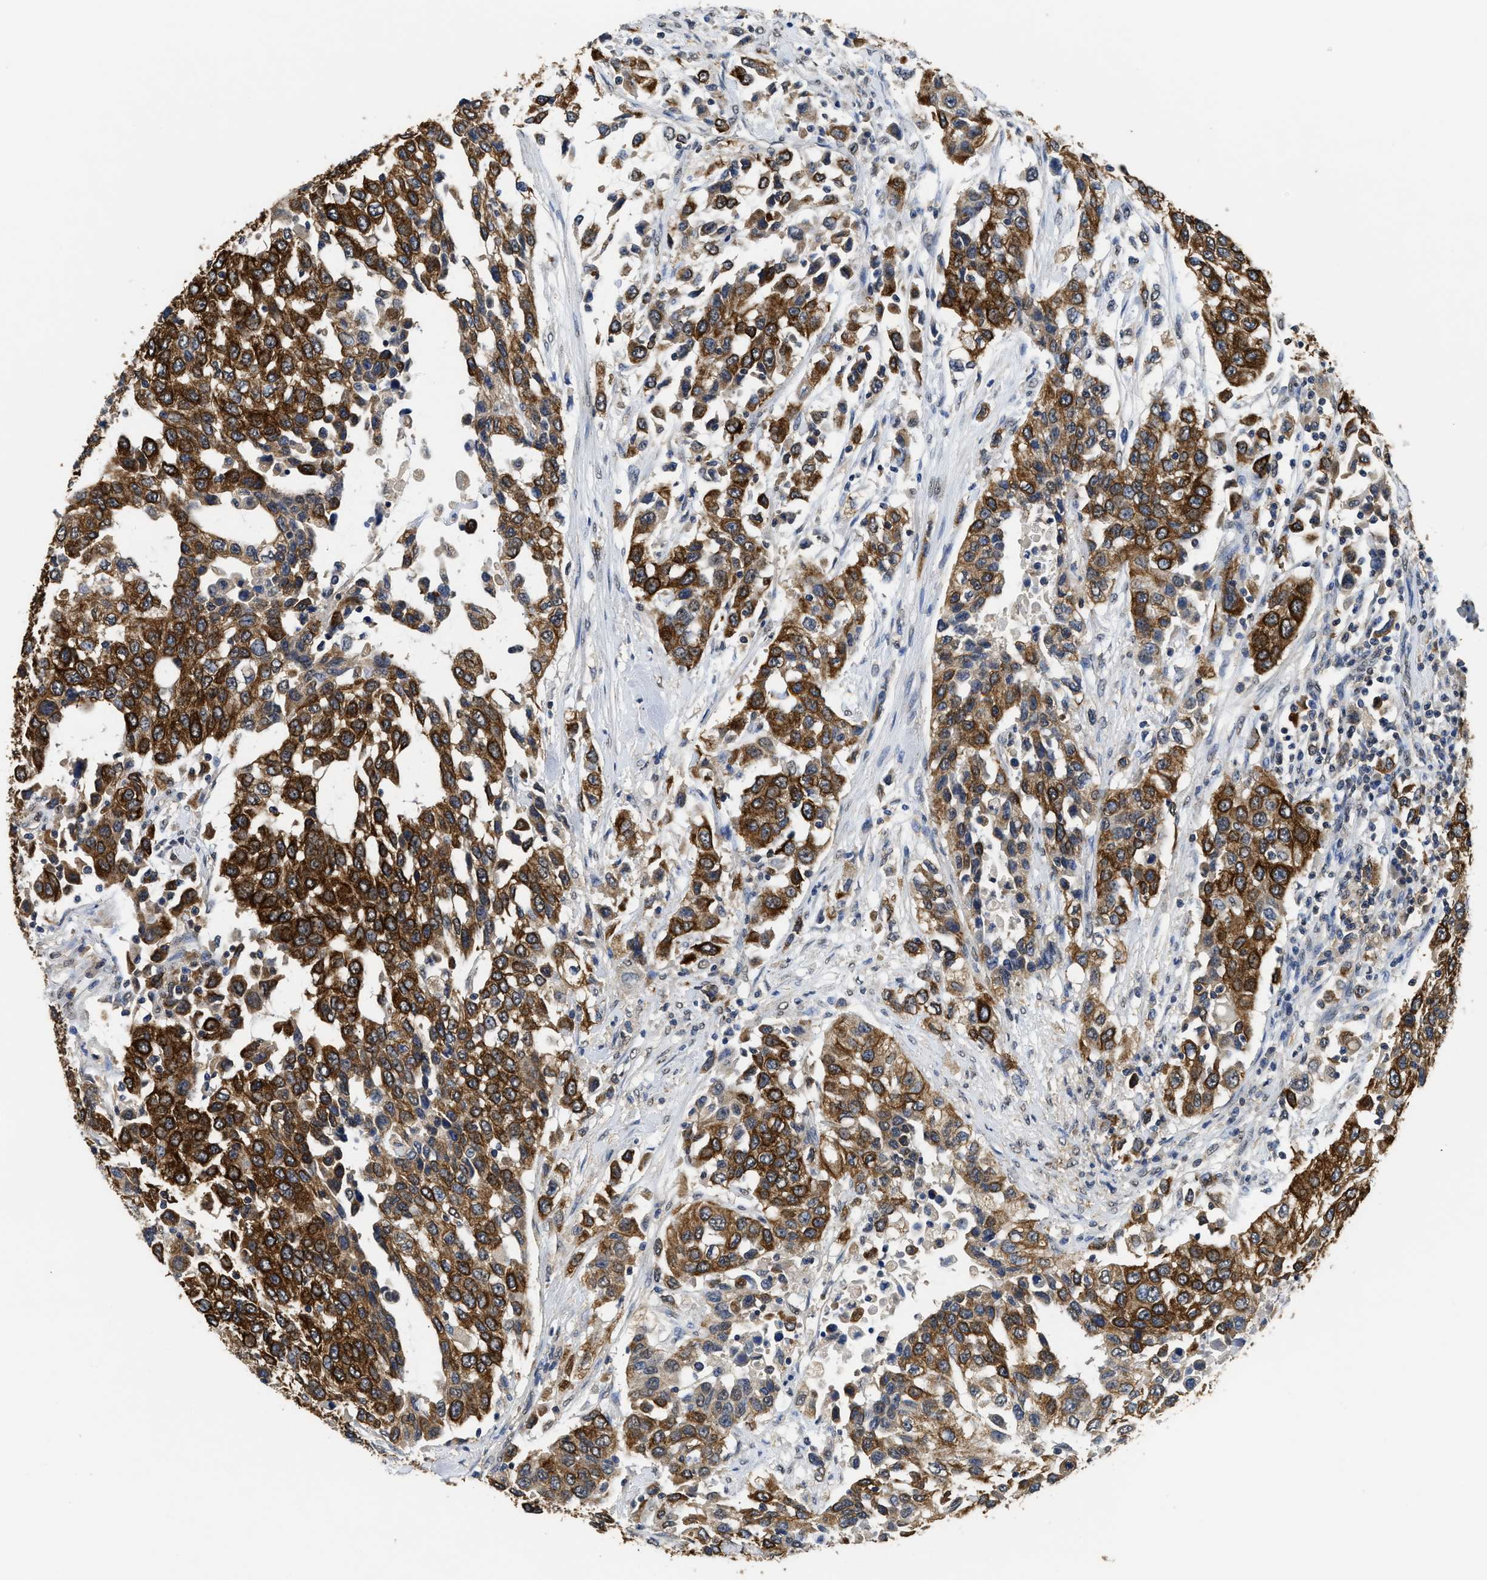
{"staining": {"intensity": "strong", "quantity": ">75%", "location": "cytoplasmic/membranous"}, "tissue": "urothelial cancer", "cell_type": "Tumor cells", "image_type": "cancer", "snomed": [{"axis": "morphology", "description": "Urothelial carcinoma, High grade"}, {"axis": "topography", "description": "Urinary bladder"}], "caption": "Immunohistochemistry staining of urothelial cancer, which shows high levels of strong cytoplasmic/membranous staining in approximately >75% of tumor cells indicating strong cytoplasmic/membranous protein positivity. The staining was performed using DAB (brown) for protein detection and nuclei were counterstained in hematoxylin (blue).", "gene": "CTNNA1", "patient": {"sex": "female", "age": 80}}